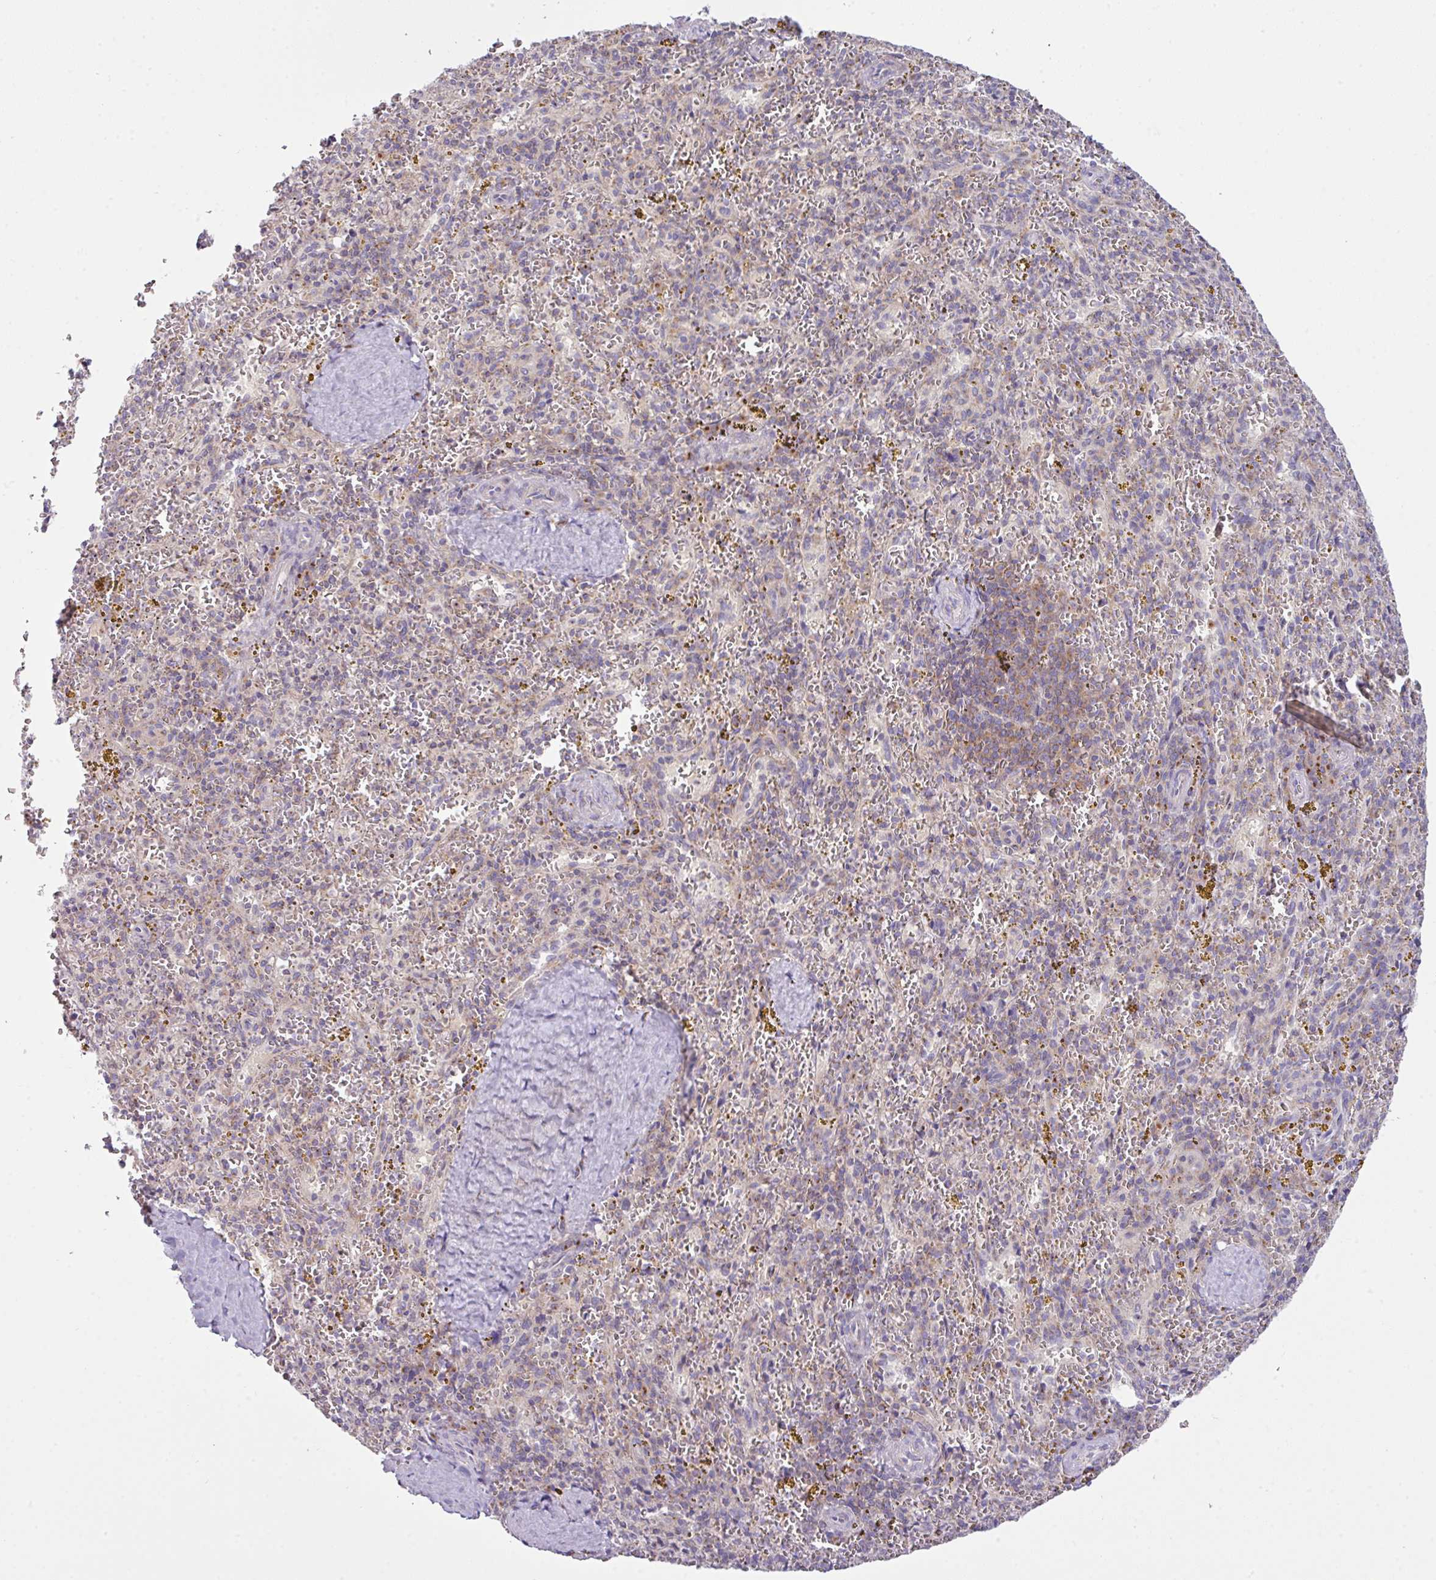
{"staining": {"intensity": "weak", "quantity": "<25%", "location": "cytoplasmic/membranous"}, "tissue": "spleen", "cell_type": "Cells in red pulp", "image_type": "normal", "snomed": [{"axis": "morphology", "description": "Normal tissue, NOS"}, {"axis": "topography", "description": "Spleen"}], "caption": "Cells in red pulp show no significant positivity in unremarkable spleen.", "gene": "VTI1A", "patient": {"sex": "male", "age": 57}}